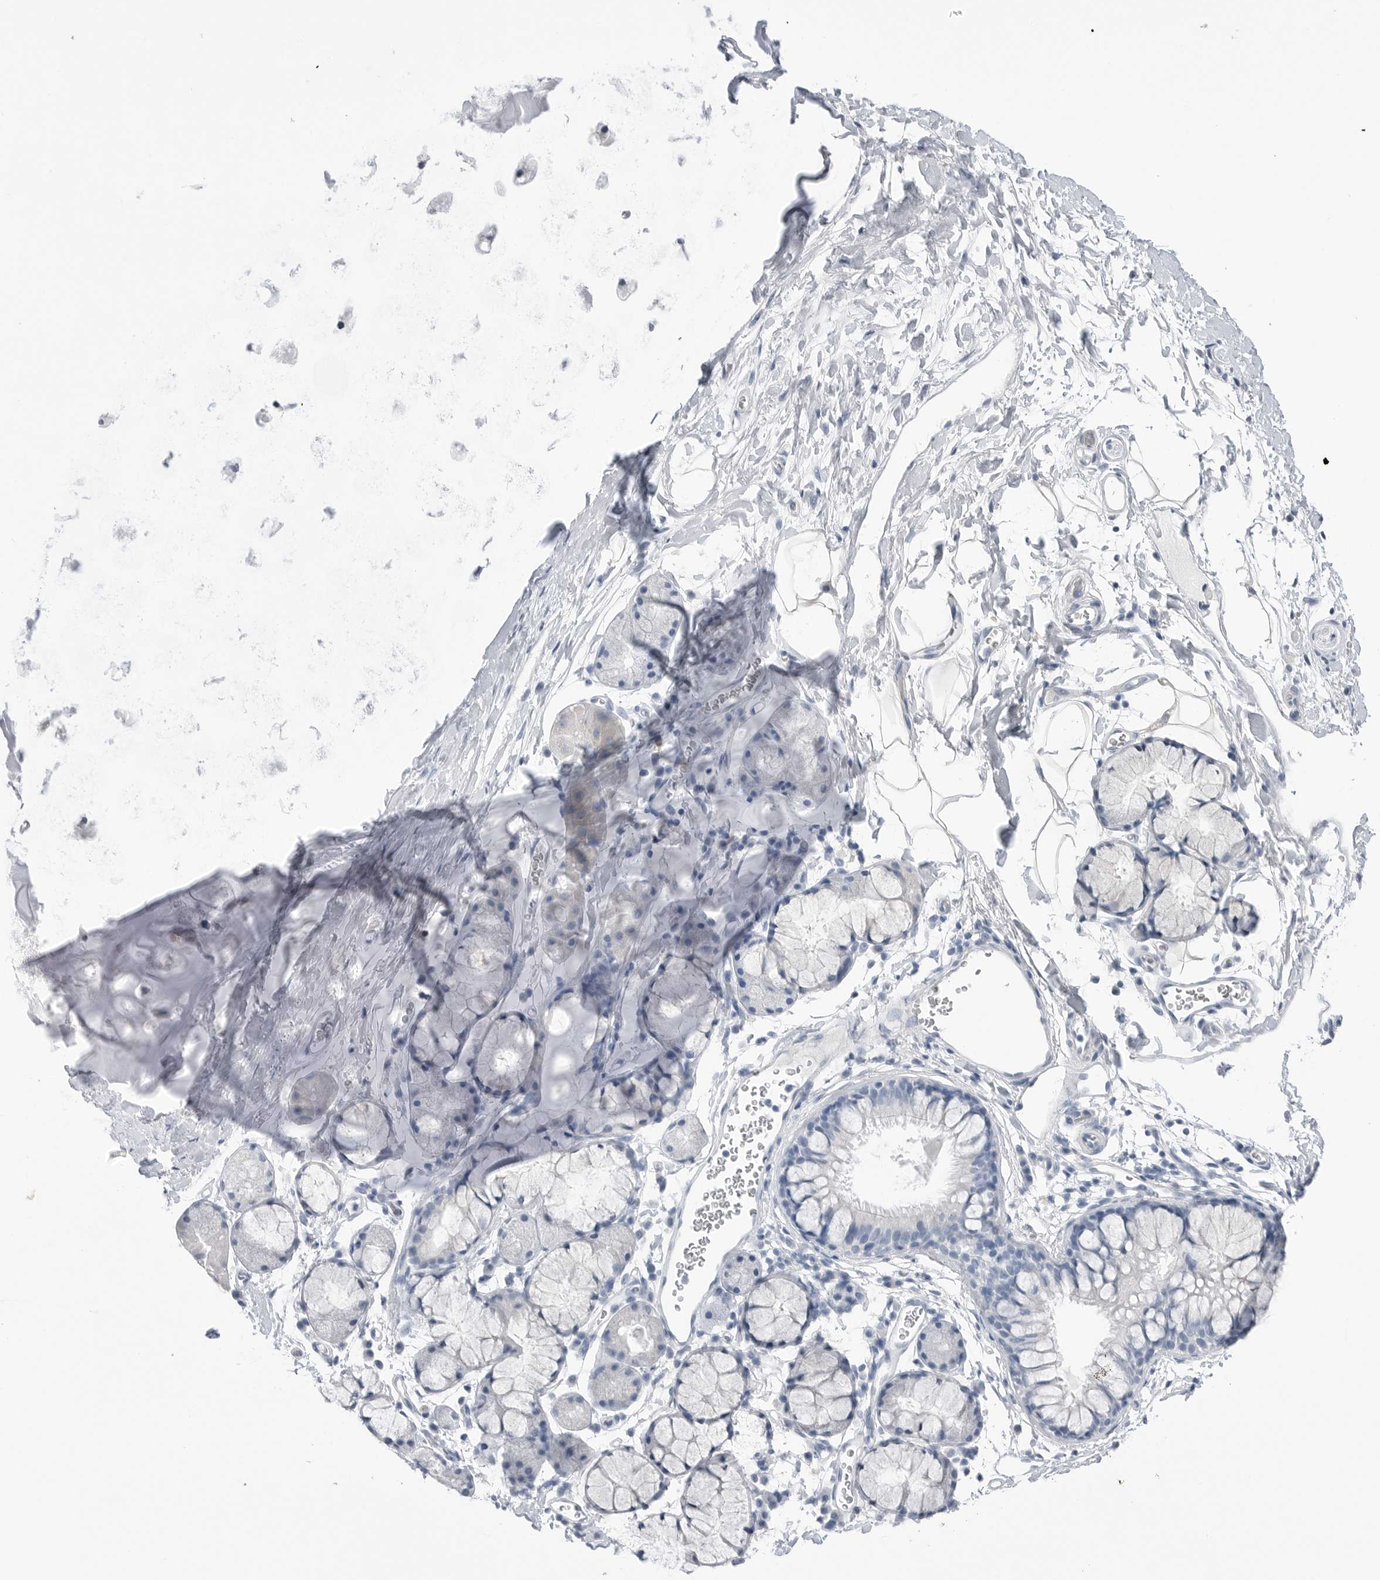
{"staining": {"intensity": "negative", "quantity": "none", "location": "none"}, "tissue": "bronchus", "cell_type": "Respiratory epithelial cells", "image_type": "normal", "snomed": [{"axis": "morphology", "description": "Normal tissue, NOS"}, {"axis": "topography", "description": "Cartilage tissue"}, {"axis": "topography", "description": "Bronchus"}], "caption": "This is a image of immunohistochemistry staining of normal bronchus, which shows no positivity in respiratory epithelial cells.", "gene": "ABHD12", "patient": {"sex": "female", "age": 53}}